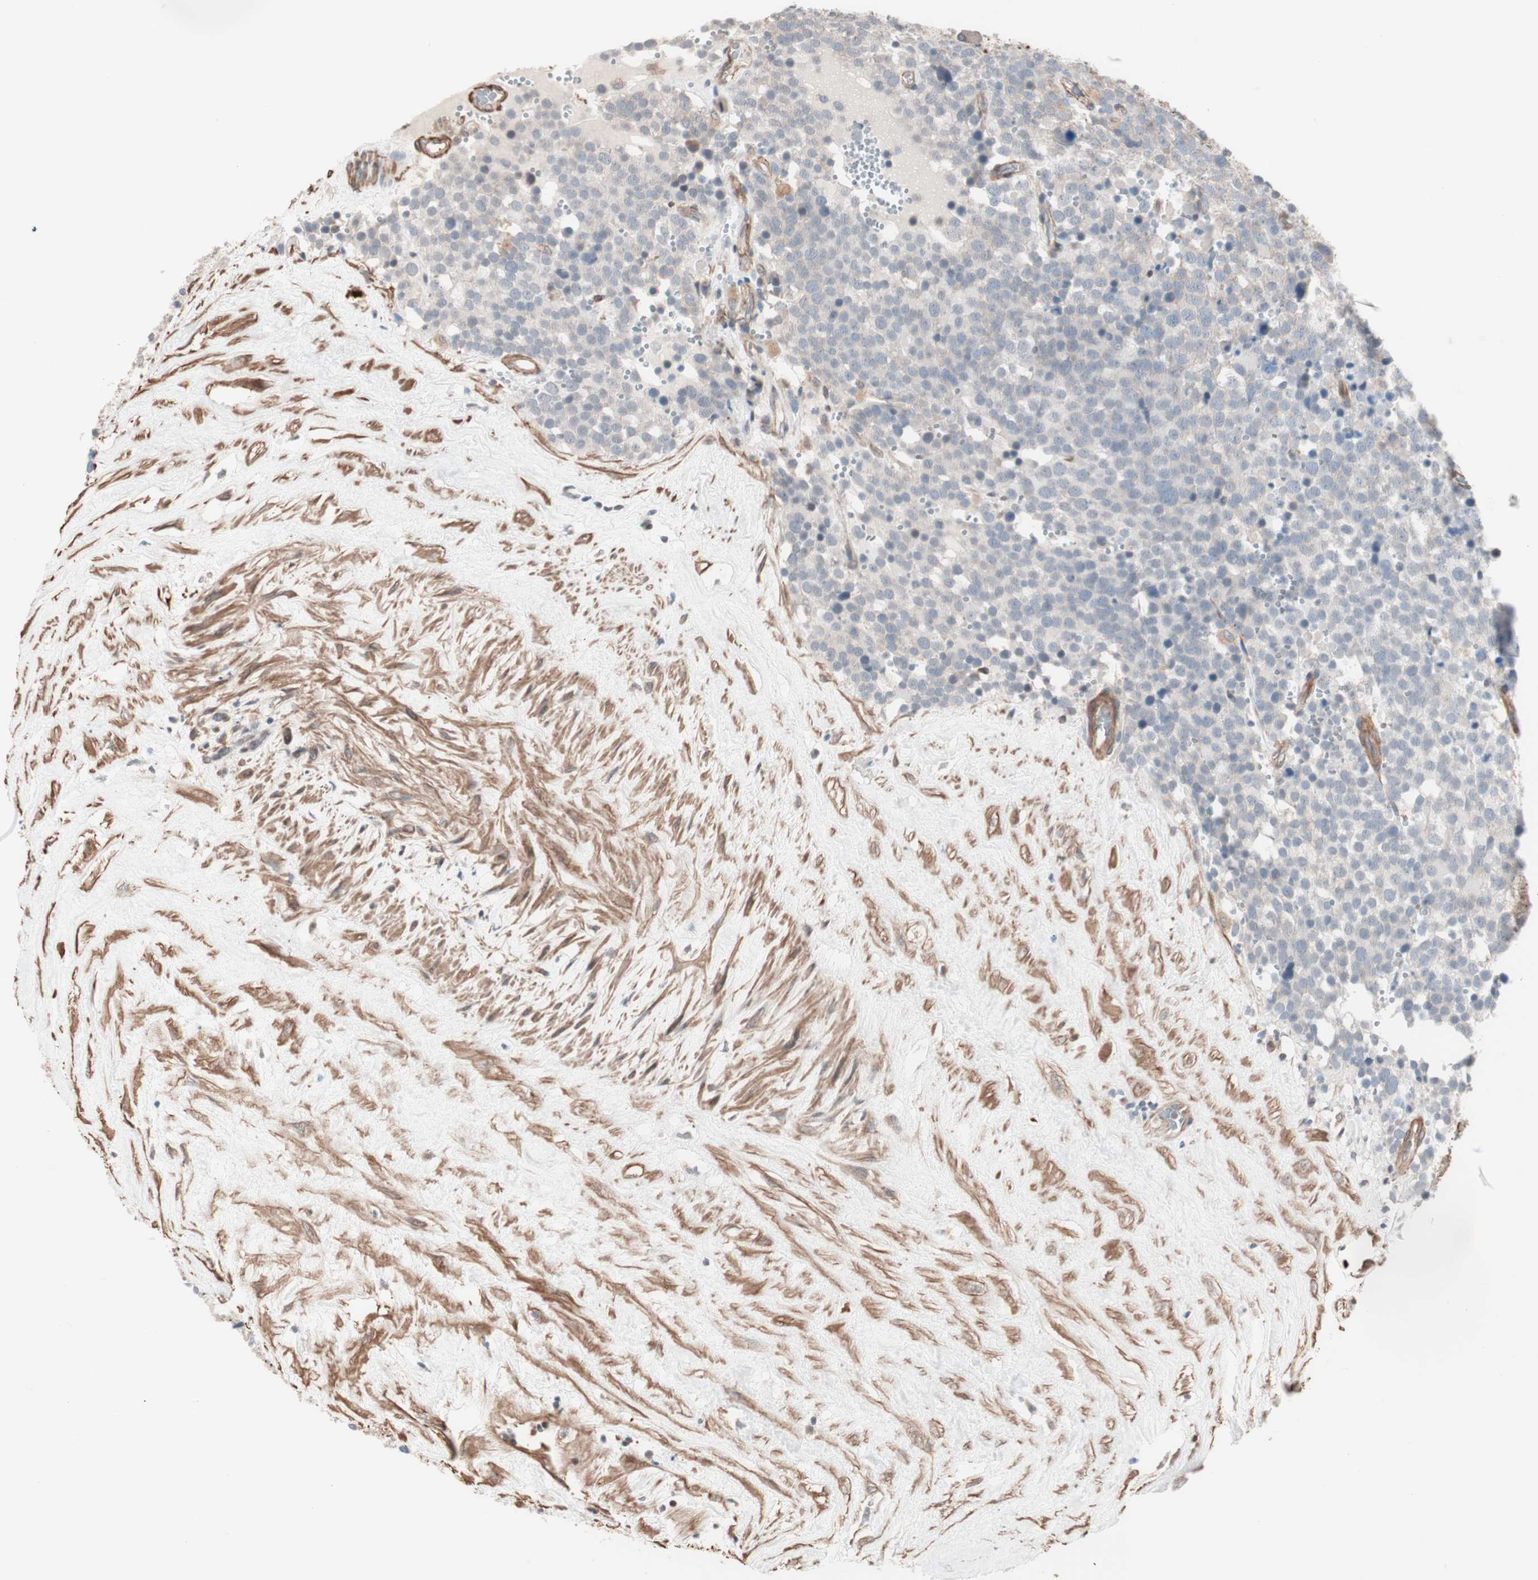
{"staining": {"intensity": "weak", "quantity": "<25%", "location": "cytoplasmic/membranous"}, "tissue": "testis cancer", "cell_type": "Tumor cells", "image_type": "cancer", "snomed": [{"axis": "morphology", "description": "Seminoma, NOS"}, {"axis": "topography", "description": "Testis"}], "caption": "A micrograph of human testis cancer (seminoma) is negative for staining in tumor cells. (DAB (3,3'-diaminobenzidine) IHC visualized using brightfield microscopy, high magnification).", "gene": "ALG5", "patient": {"sex": "male", "age": 71}}